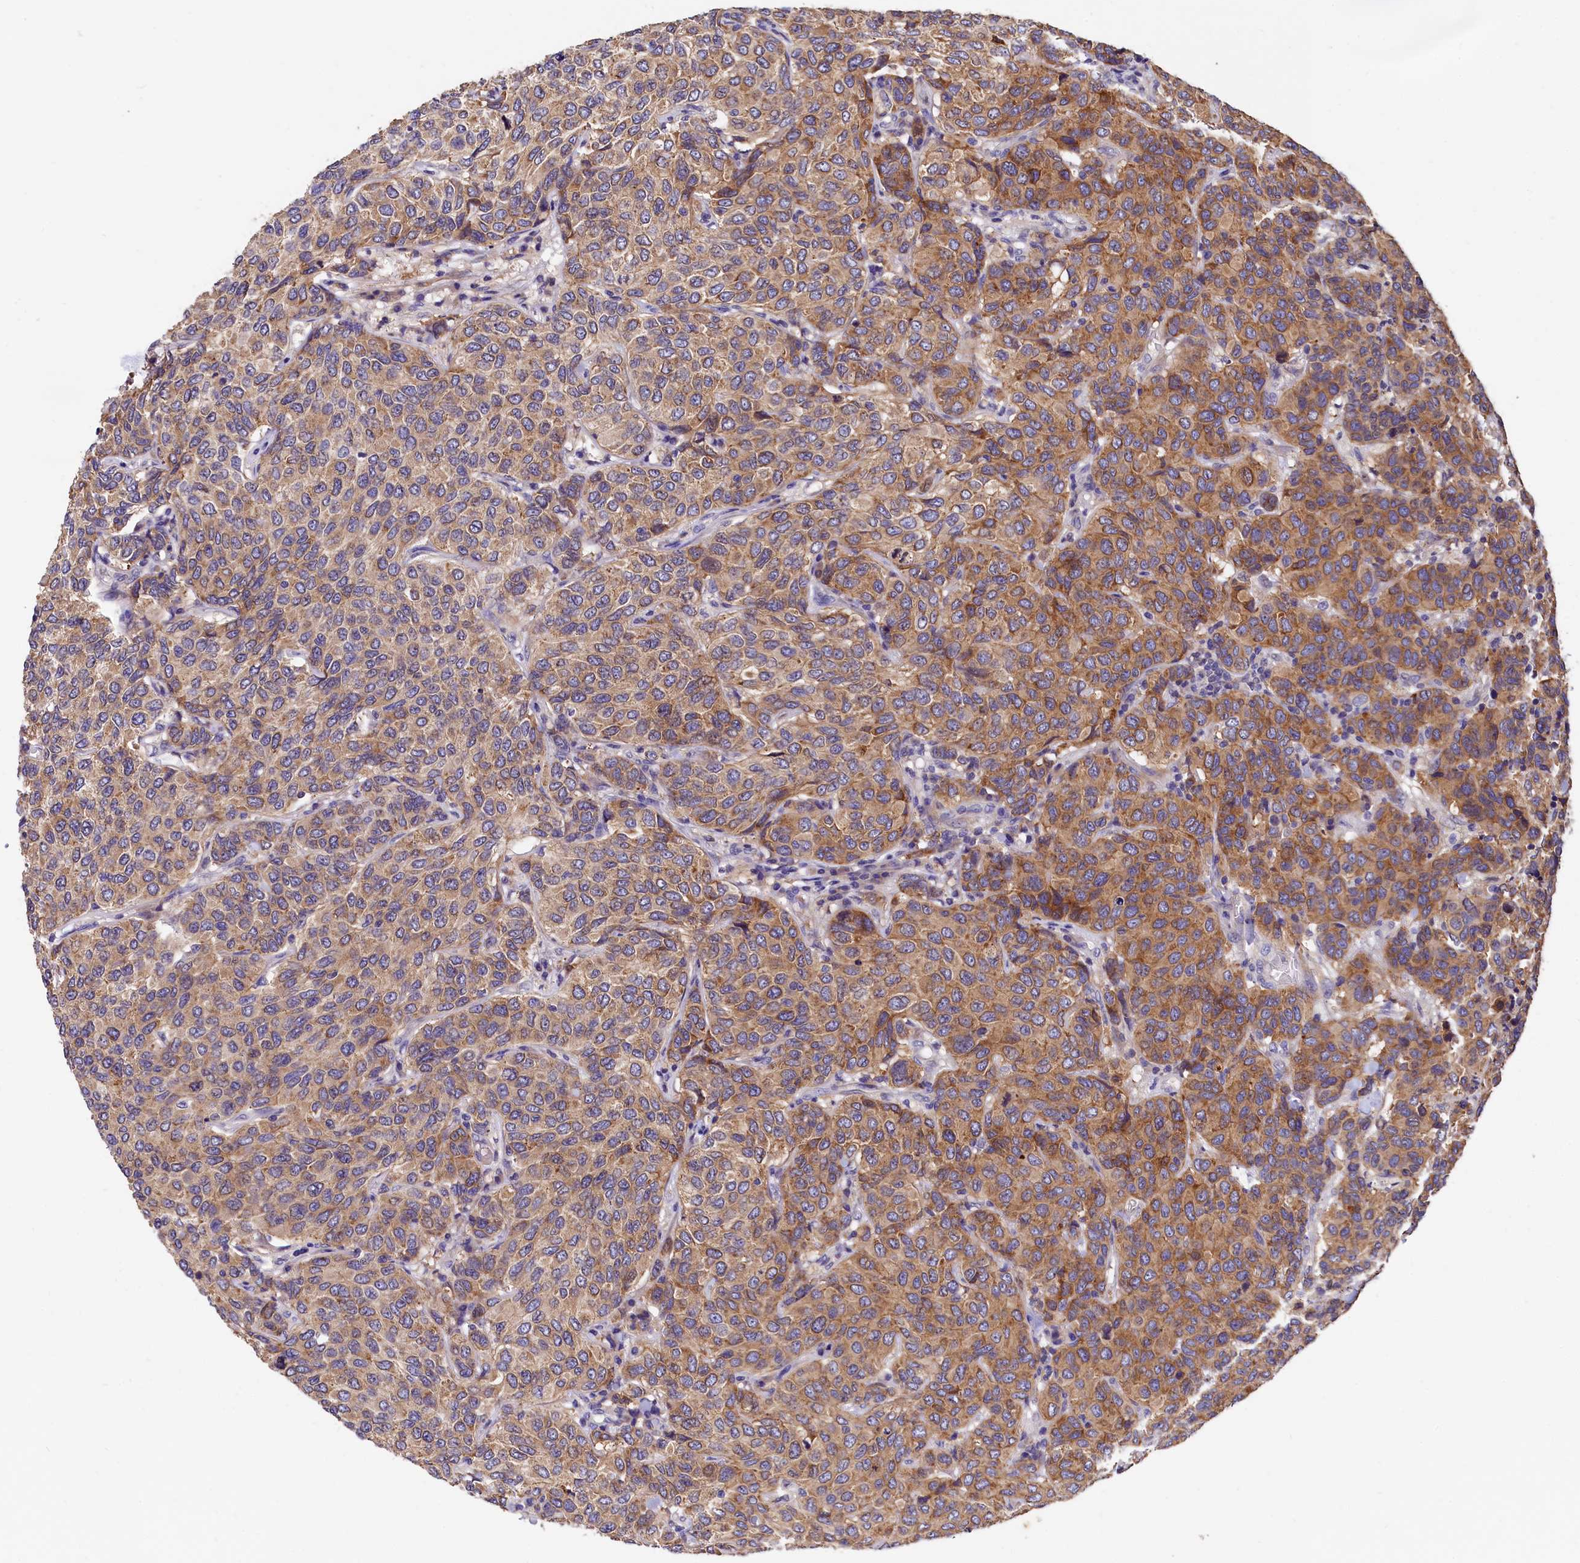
{"staining": {"intensity": "moderate", "quantity": ">75%", "location": "cytoplasmic/membranous"}, "tissue": "breast cancer", "cell_type": "Tumor cells", "image_type": "cancer", "snomed": [{"axis": "morphology", "description": "Duct carcinoma"}, {"axis": "topography", "description": "Breast"}], "caption": "Brown immunohistochemical staining in human breast cancer (intraductal carcinoma) demonstrates moderate cytoplasmic/membranous positivity in about >75% of tumor cells. (Stains: DAB (3,3'-diaminobenzidine) in brown, nuclei in blue, Microscopy: brightfield microscopy at high magnification).", "gene": "EPS8L2", "patient": {"sex": "female", "age": 55}}